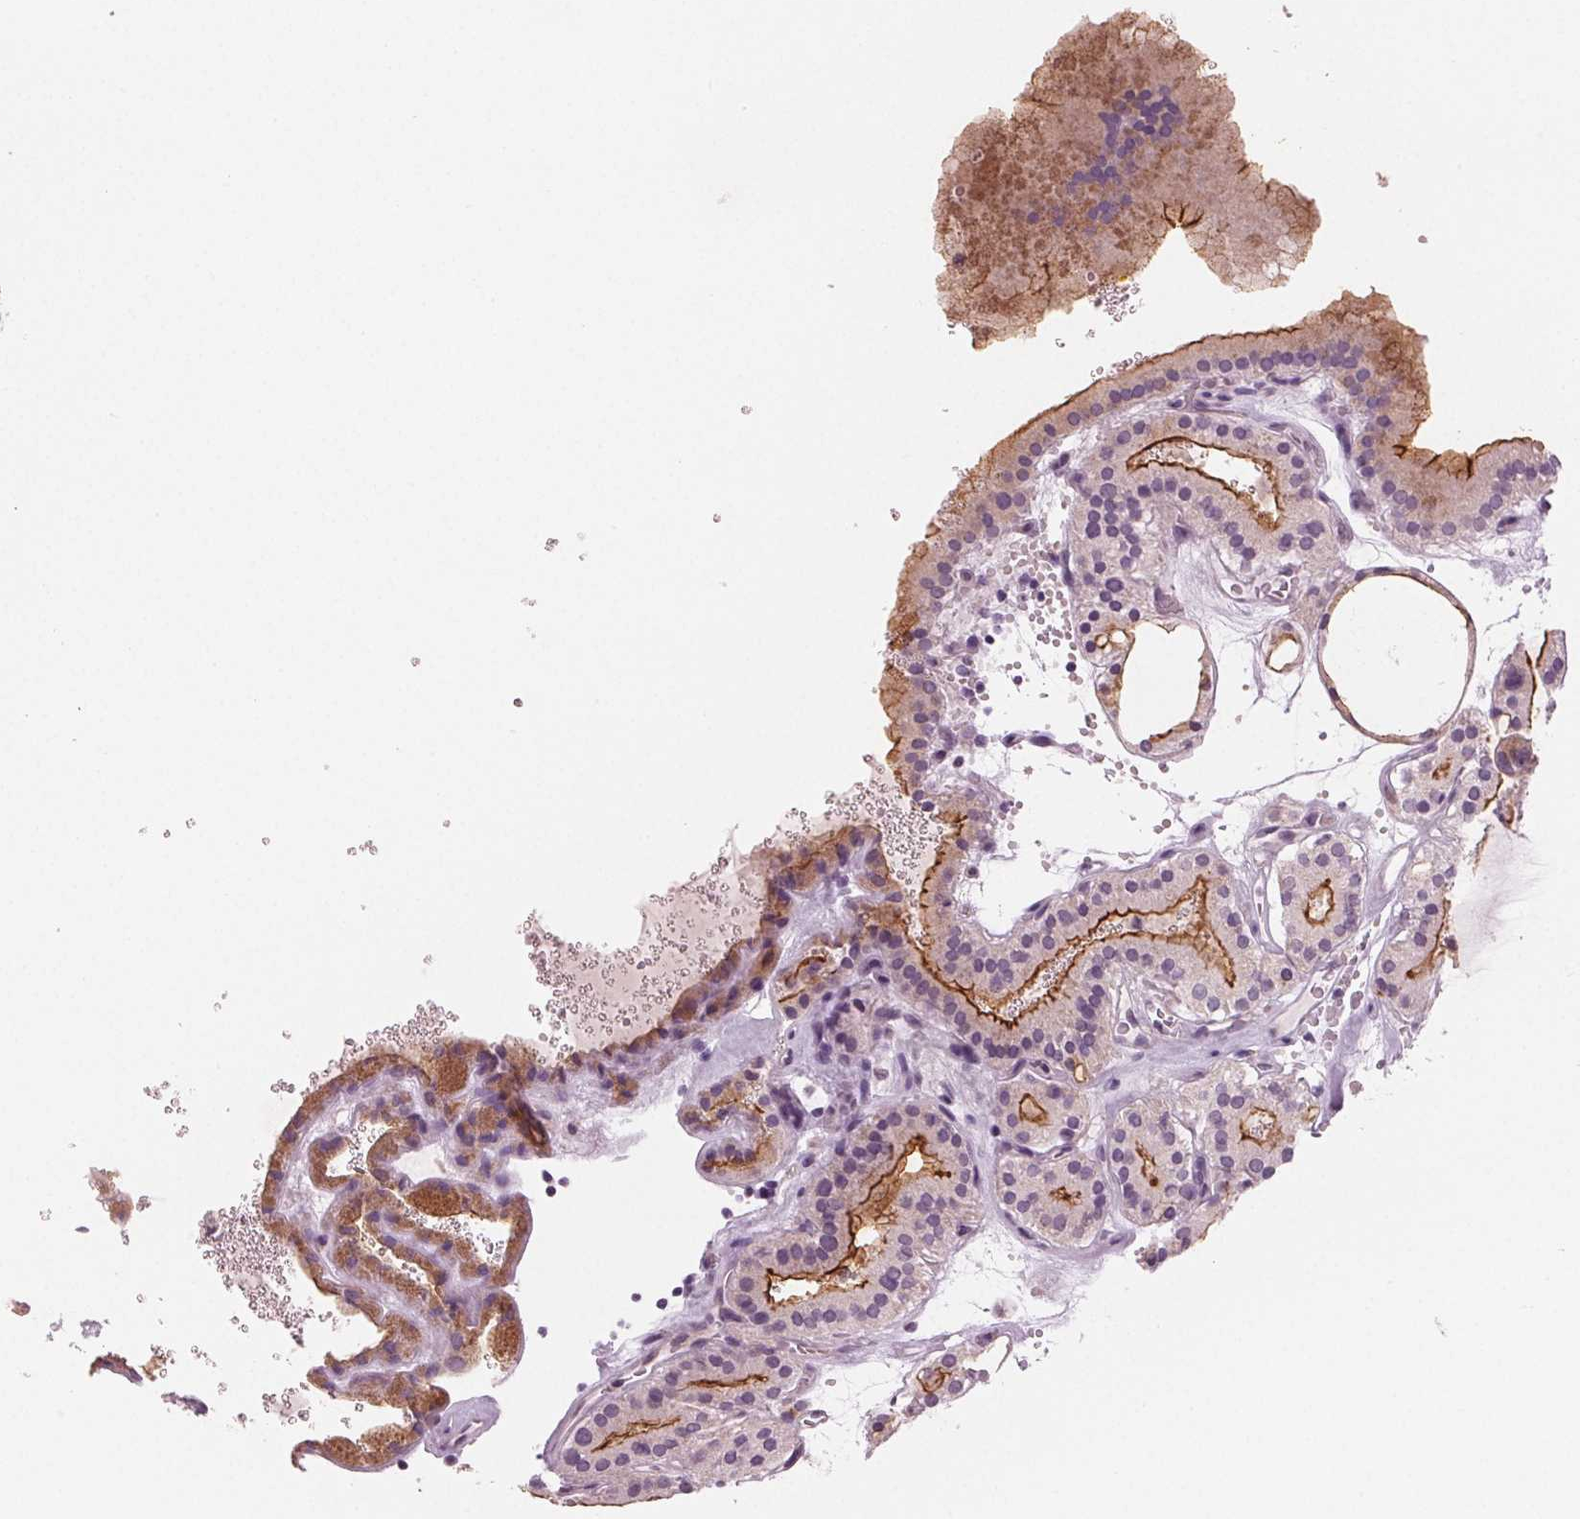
{"staining": {"intensity": "moderate", "quantity": "25%-75%", "location": "cytoplasmic/membranous"}, "tissue": "thyroid cancer", "cell_type": "Tumor cells", "image_type": "cancer", "snomed": [{"axis": "morphology", "description": "Papillary adenocarcinoma, NOS"}, {"axis": "topography", "description": "Thyroid gland"}], "caption": "This histopathology image exhibits IHC staining of papillary adenocarcinoma (thyroid), with medium moderate cytoplasmic/membranous positivity in approximately 25%-75% of tumor cells.", "gene": "PRAP1", "patient": {"sex": "male", "age": 87}}